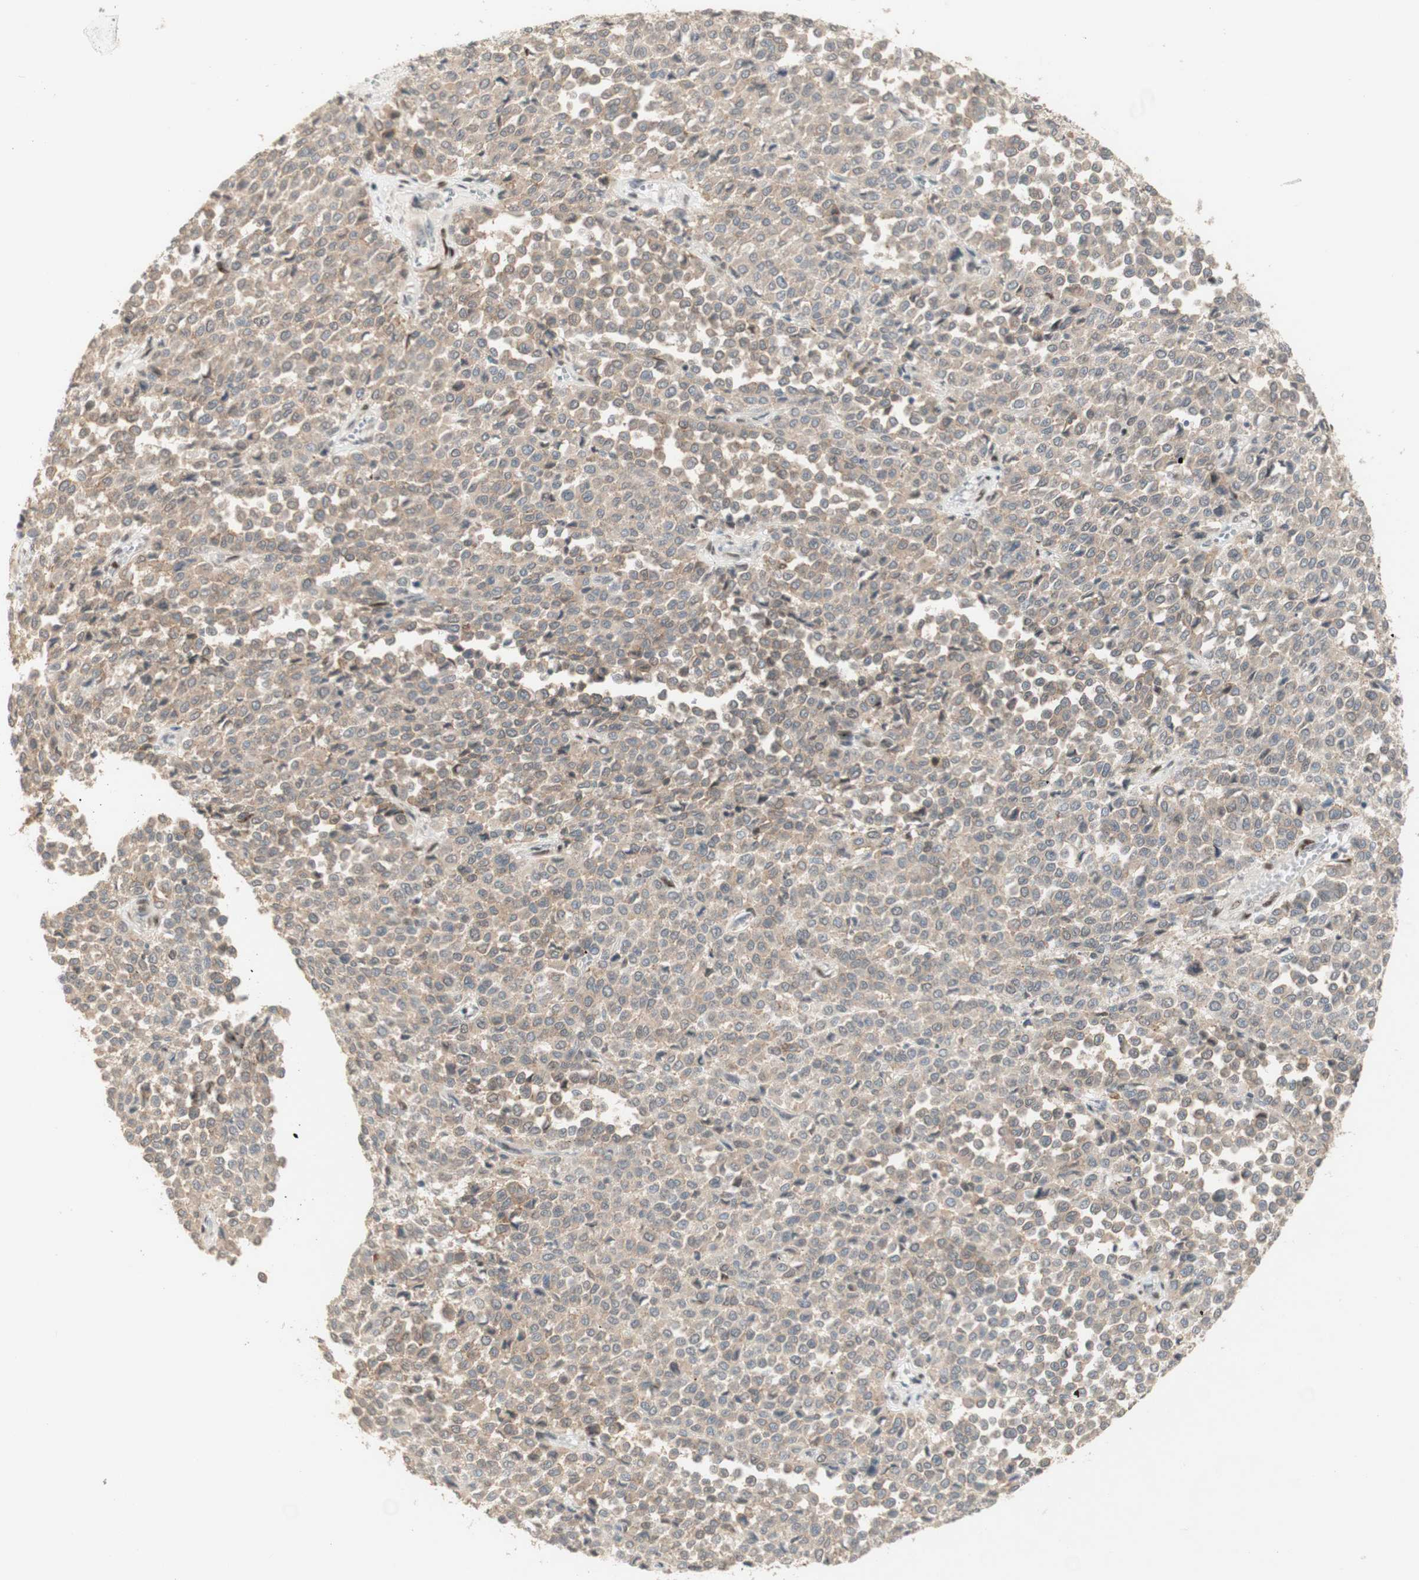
{"staining": {"intensity": "negative", "quantity": "none", "location": "none"}, "tissue": "melanoma", "cell_type": "Tumor cells", "image_type": "cancer", "snomed": [{"axis": "morphology", "description": "Malignant melanoma, Metastatic site"}, {"axis": "topography", "description": "Pancreas"}], "caption": "Human melanoma stained for a protein using immunohistochemistry demonstrates no positivity in tumor cells.", "gene": "FOXP1", "patient": {"sex": "female", "age": 30}}